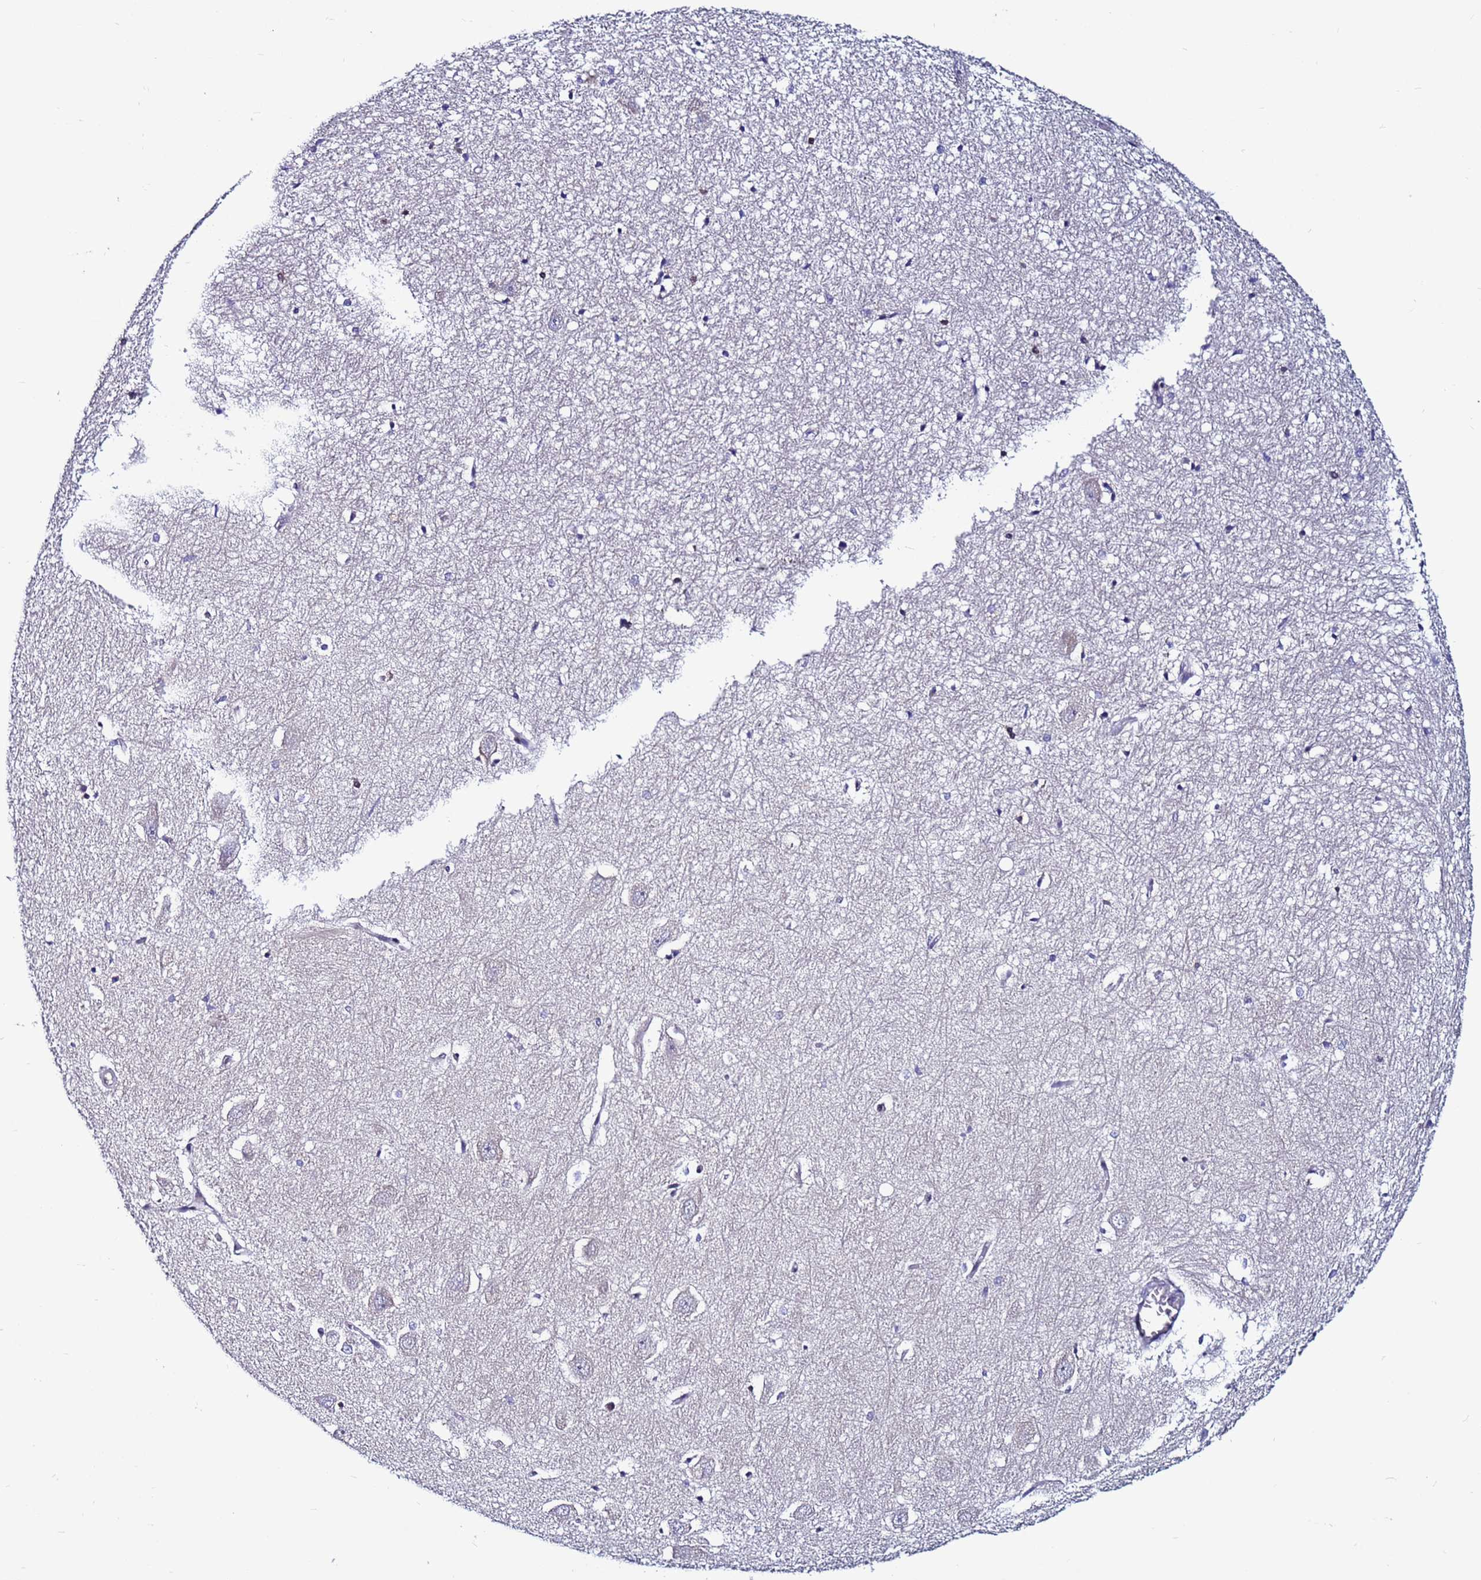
{"staining": {"intensity": "negative", "quantity": "none", "location": "none"}, "tissue": "hippocampus", "cell_type": "Glial cells", "image_type": "normal", "snomed": [{"axis": "morphology", "description": "Normal tissue, NOS"}, {"axis": "topography", "description": "Hippocampus"}], "caption": "IHC of normal human hippocampus reveals no staining in glial cells.", "gene": "TRIM37", "patient": {"sex": "female", "age": 64}}